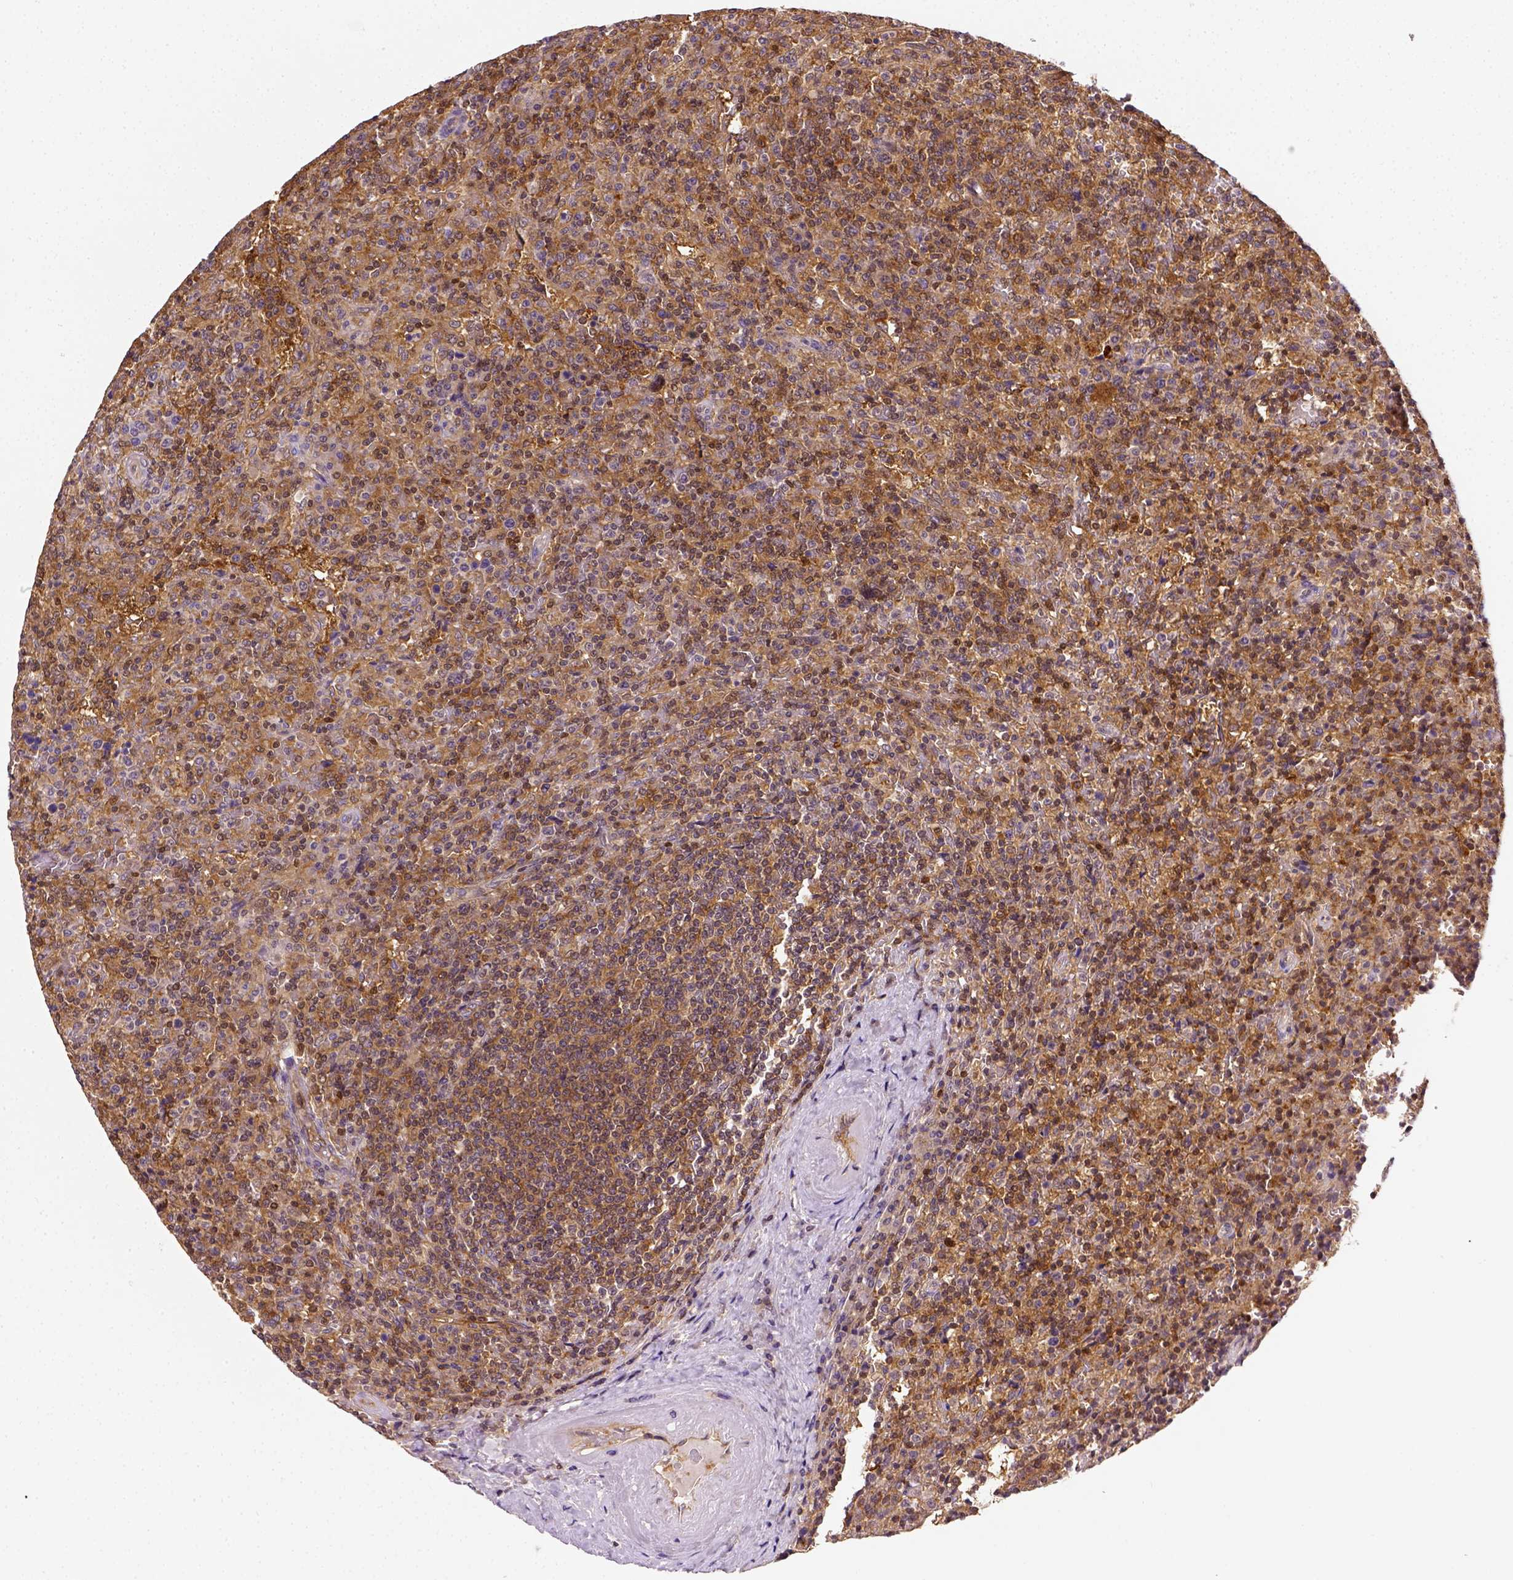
{"staining": {"intensity": "moderate", "quantity": ">75%", "location": "cytoplasmic/membranous"}, "tissue": "lymphoma", "cell_type": "Tumor cells", "image_type": "cancer", "snomed": [{"axis": "morphology", "description": "Malignant lymphoma, non-Hodgkin's type, Low grade"}, {"axis": "topography", "description": "Spleen"}], "caption": "Lymphoma stained with DAB (3,3'-diaminobenzidine) immunohistochemistry shows medium levels of moderate cytoplasmic/membranous expression in approximately >75% of tumor cells.", "gene": "MATK", "patient": {"sex": "male", "age": 62}}